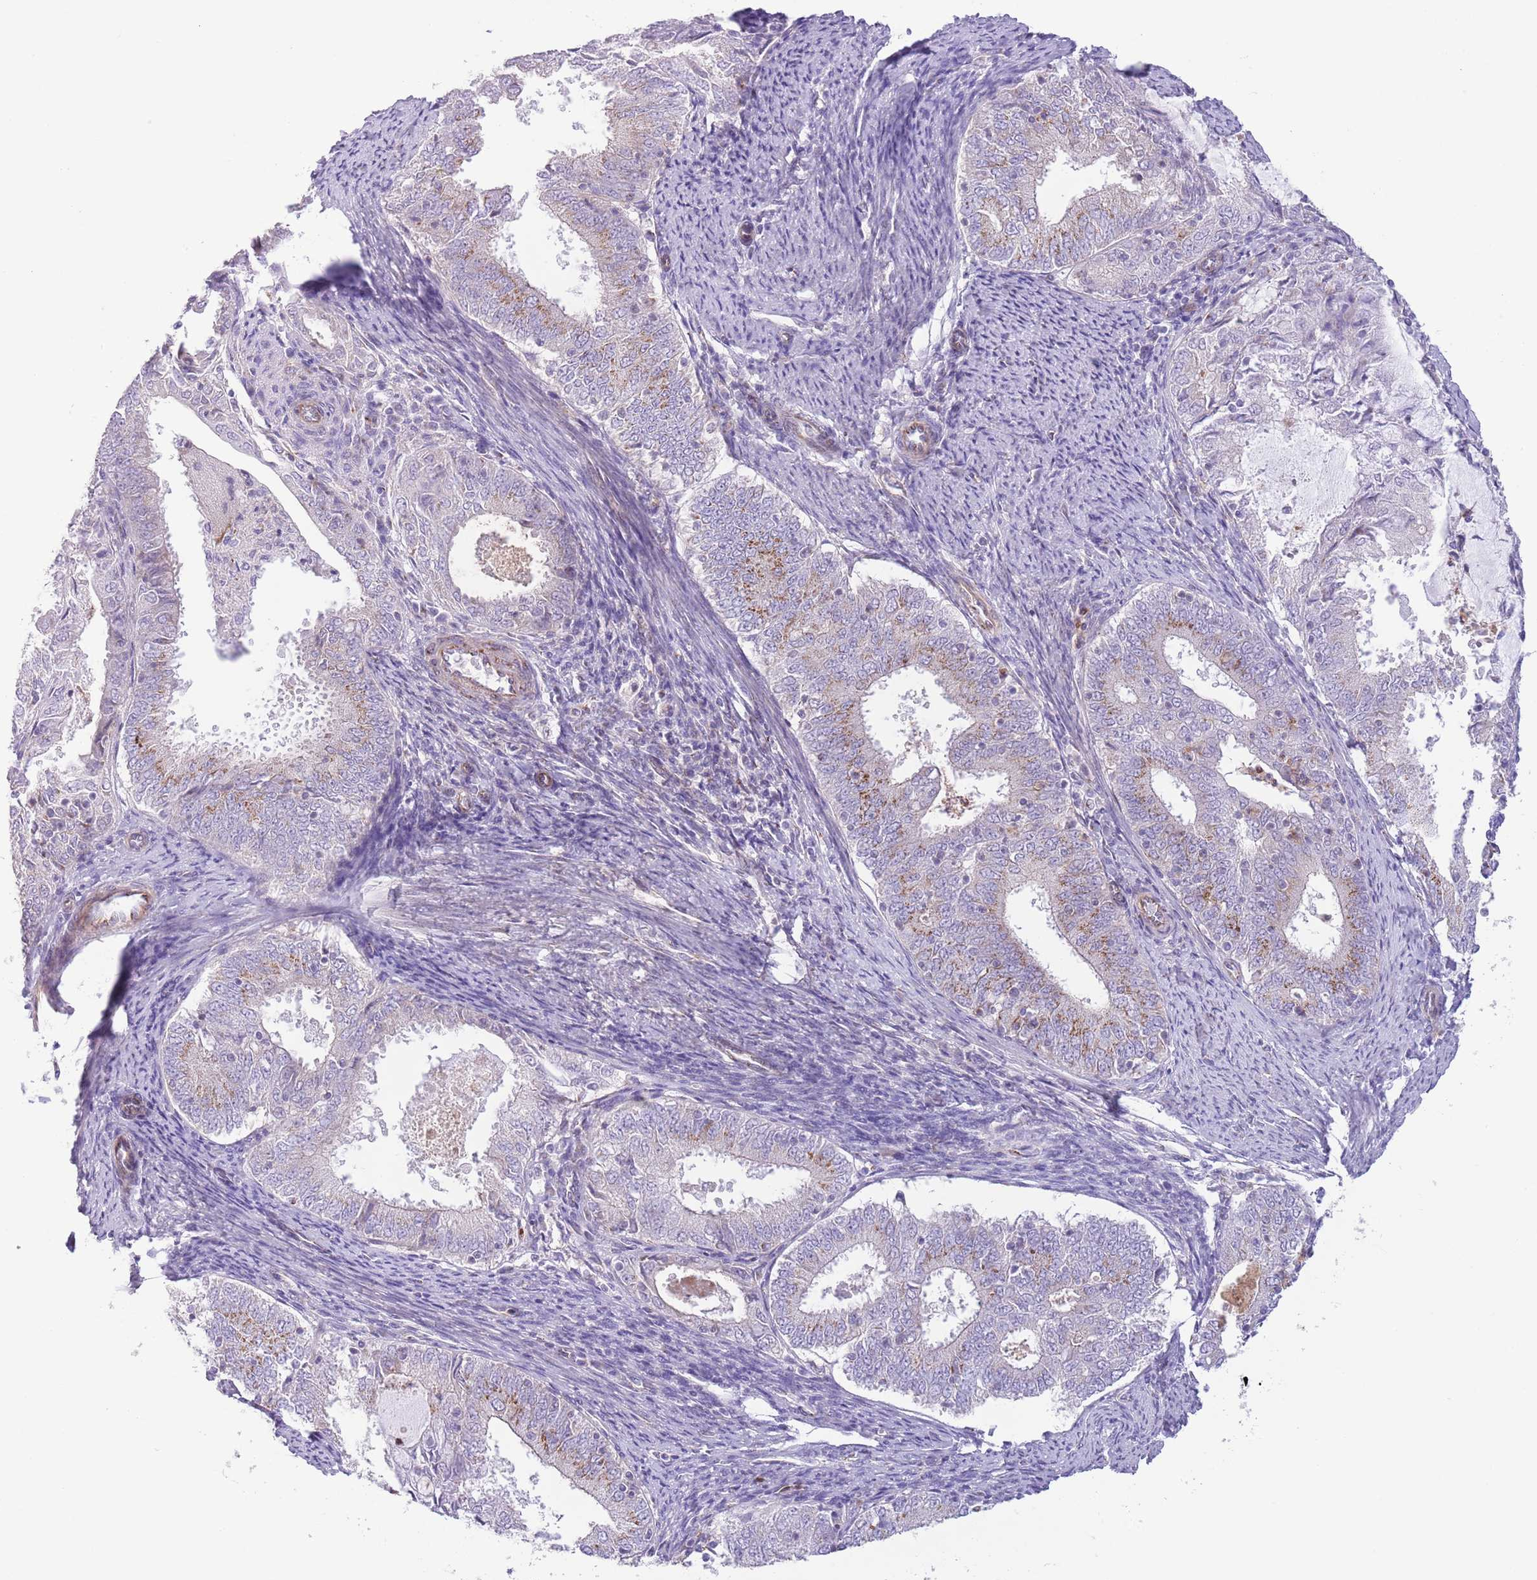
{"staining": {"intensity": "negative", "quantity": "none", "location": "none"}, "tissue": "endometrial cancer", "cell_type": "Tumor cells", "image_type": "cancer", "snomed": [{"axis": "morphology", "description": "Adenocarcinoma, NOS"}, {"axis": "topography", "description": "Endometrium"}], "caption": "Tumor cells show no significant staining in endometrial cancer (adenocarcinoma).", "gene": "C20orf96", "patient": {"sex": "female", "age": 57}}